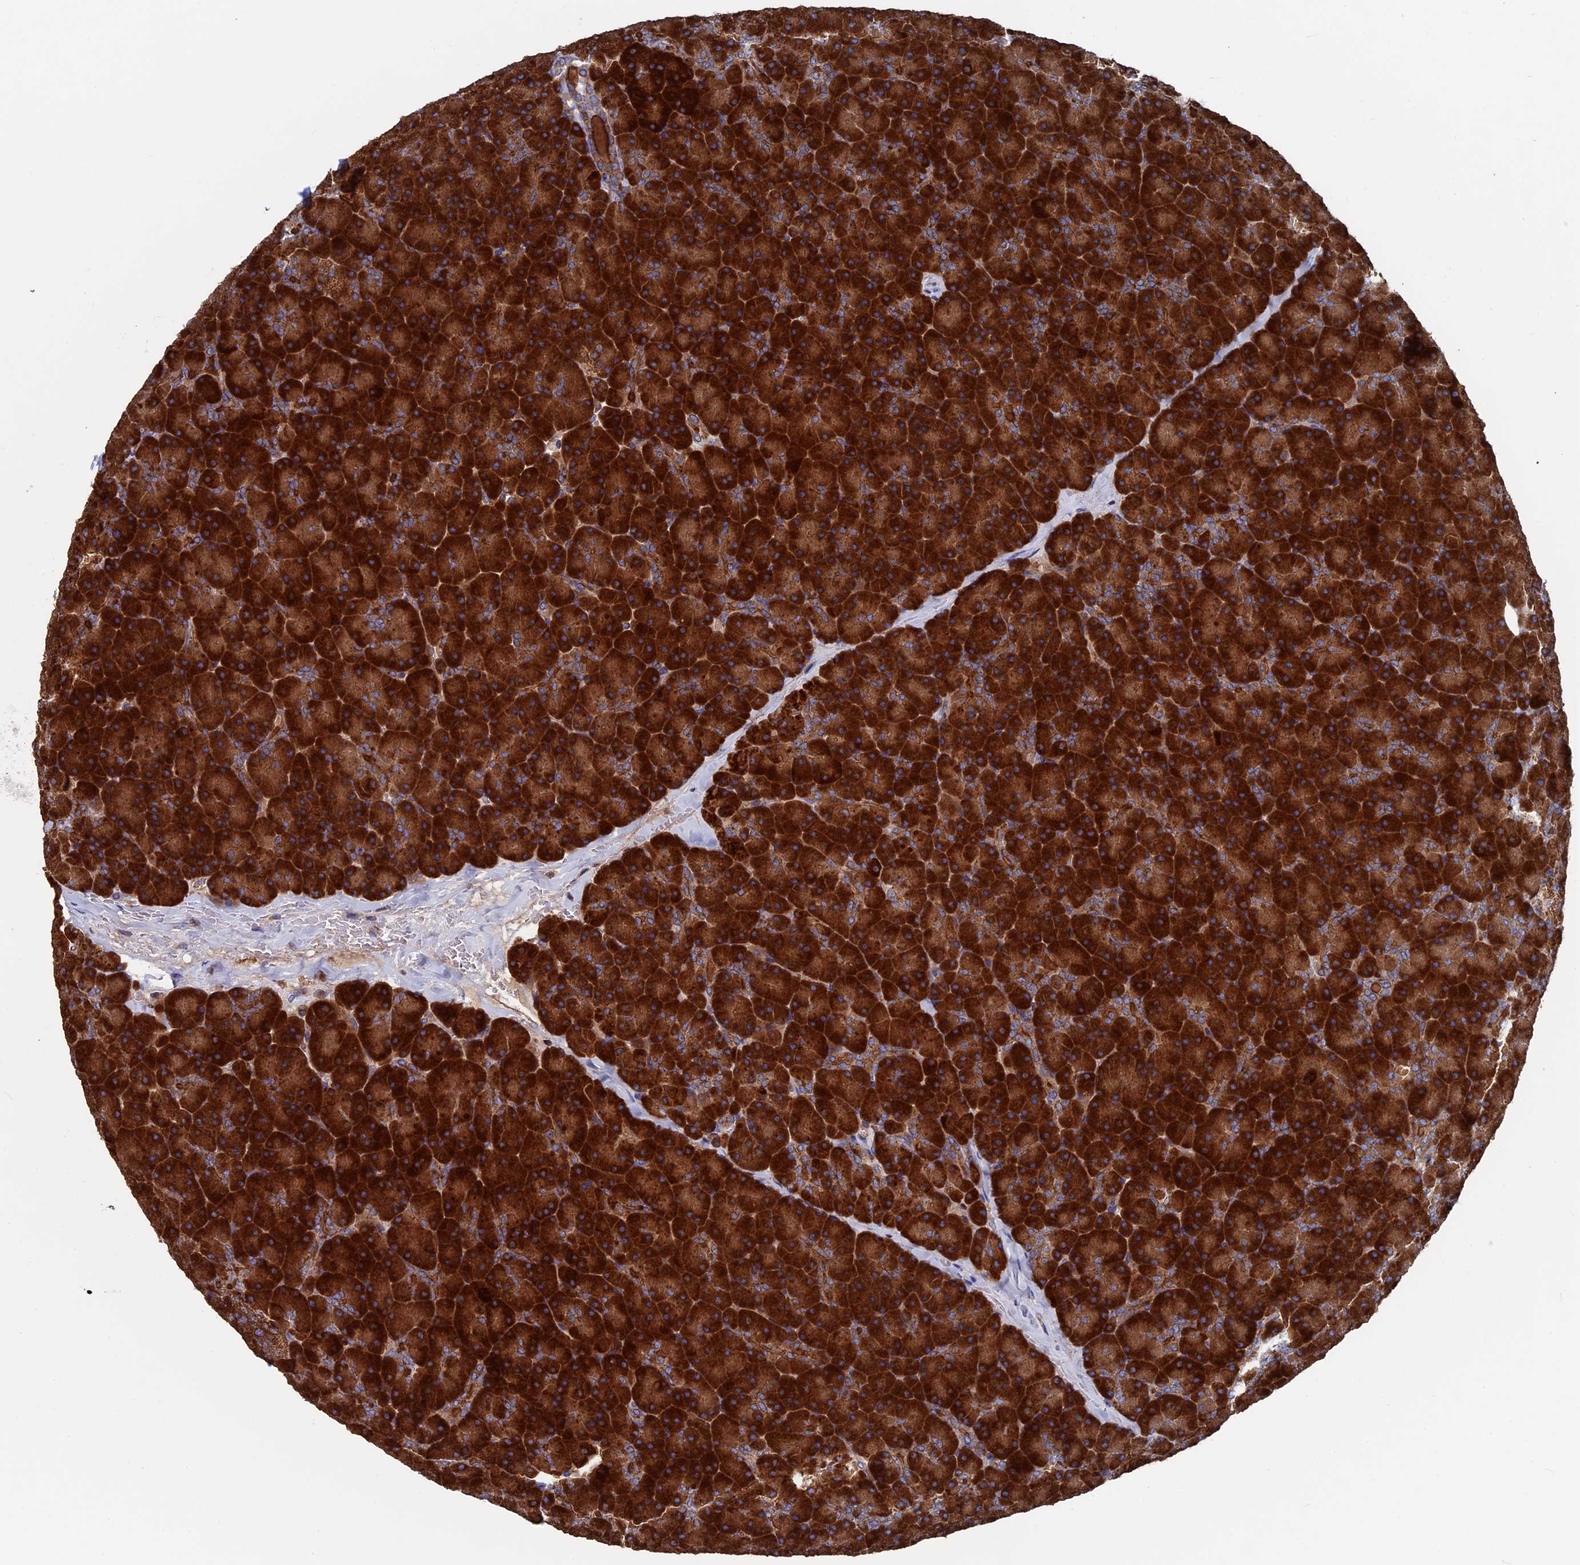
{"staining": {"intensity": "strong", "quantity": ">75%", "location": "cytoplasmic/membranous"}, "tissue": "pancreas", "cell_type": "Exocrine glandular cells", "image_type": "normal", "snomed": [{"axis": "morphology", "description": "Normal tissue, NOS"}, {"axis": "topography", "description": "Pancreas"}], "caption": "DAB (3,3'-diaminobenzidine) immunohistochemical staining of benign human pancreas demonstrates strong cytoplasmic/membranous protein staining in approximately >75% of exocrine glandular cells.", "gene": "DNAJC3", "patient": {"sex": "male", "age": 36}}